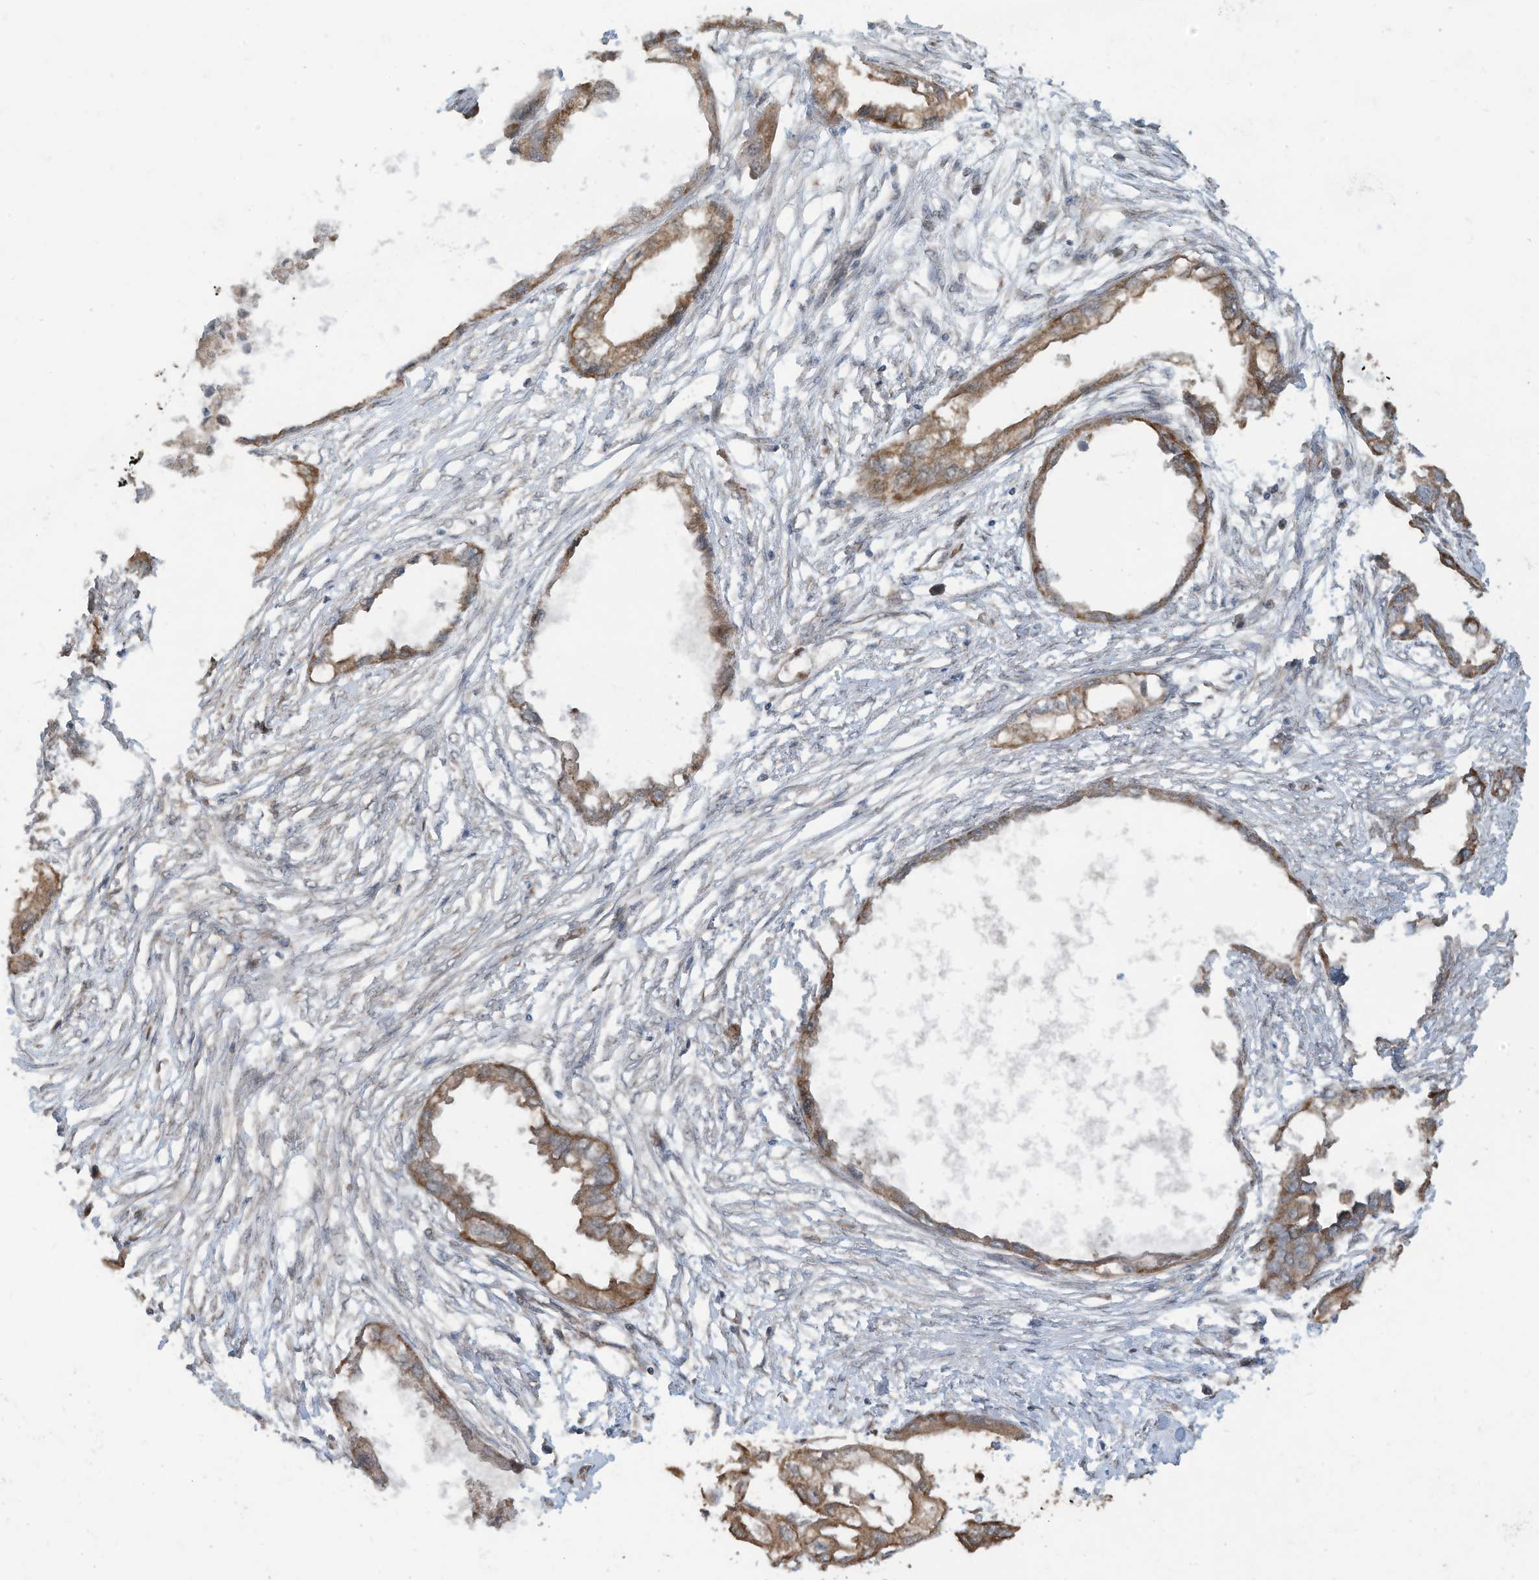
{"staining": {"intensity": "moderate", "quantity": ">75%", "location": "cytoplasmic/membranous"}, "tissue": "endometrial cancer", "cell_type": "Tumor cells", "image_type": "cancer", "snomed": [{"axis": "morphology", "description": "Adenocarcinoma, NOS"}, {"axis": "morphology", "description": "Adenocarcinoma, metastatic, NOS"}, {"axis": "topography", "description": "Adipose tissue"}, {"axis": "topography", "description": "Endometrium"}], "caption": "Immunohistochemical staining of metastatic adenocarcinoma (endometrial) exhibits moderate cytoplasmic/membranous protein positivity in about >75% of tumor cells.", "gene": "ERI2", "patient": {"sex": "female", "age": 67}}